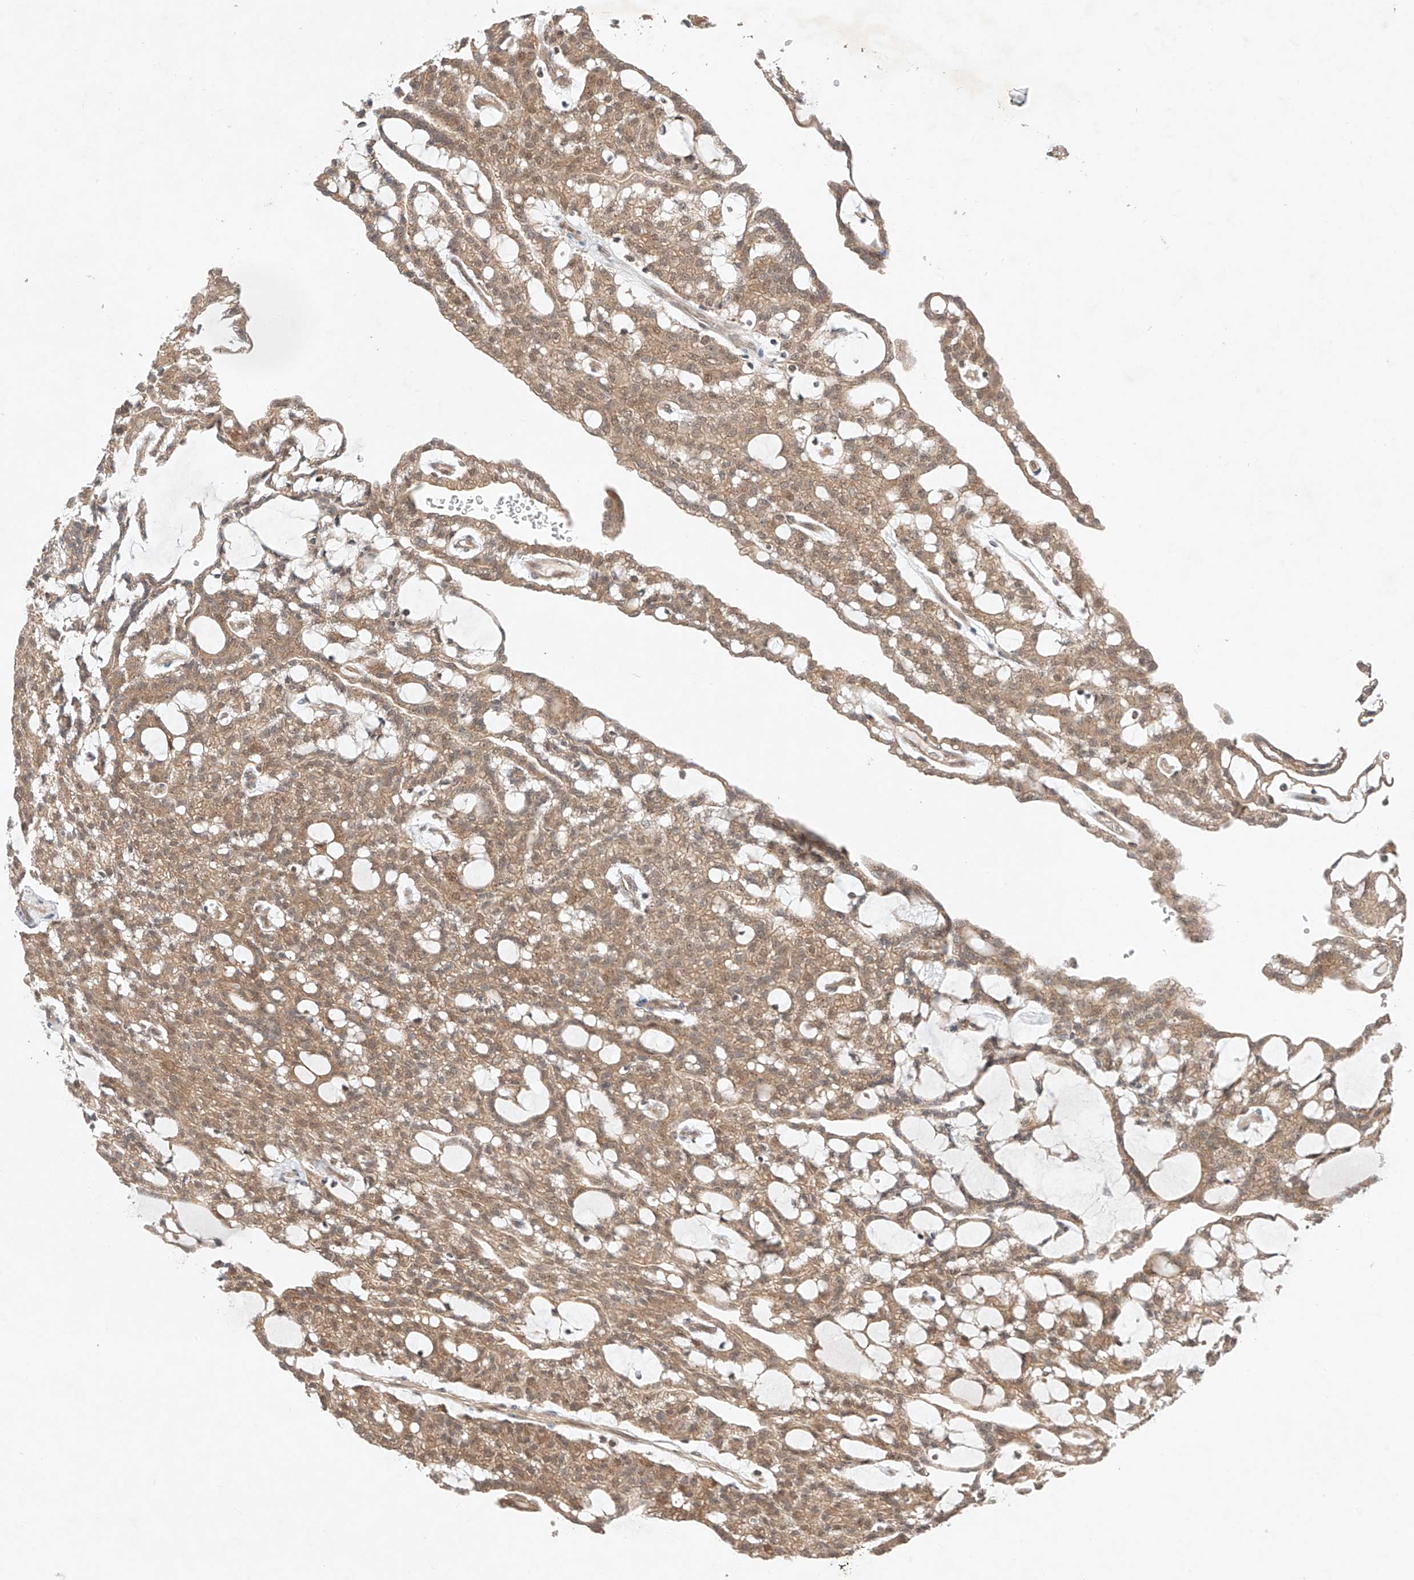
{"staining": {"intensity": "weak", "quantity": ">75%", "location": "cytoplasmic/membranous"}, "tissue": "renal cancer", "cell_type": "Tumor cells", "image_type": "cancer", "snomed": [{"axis": "morphology", "description": "Adenocarcinoma, NOS"}, {"axis": "topography", "description": "Kidney"}], "caption": "Weak cytoplasmic/membranous protein positivity is identified in about >75% of tumor cells in renal adenocarcinoma.", "gene": "TSR2", "patient": {"sex": "male", "age": 63}}